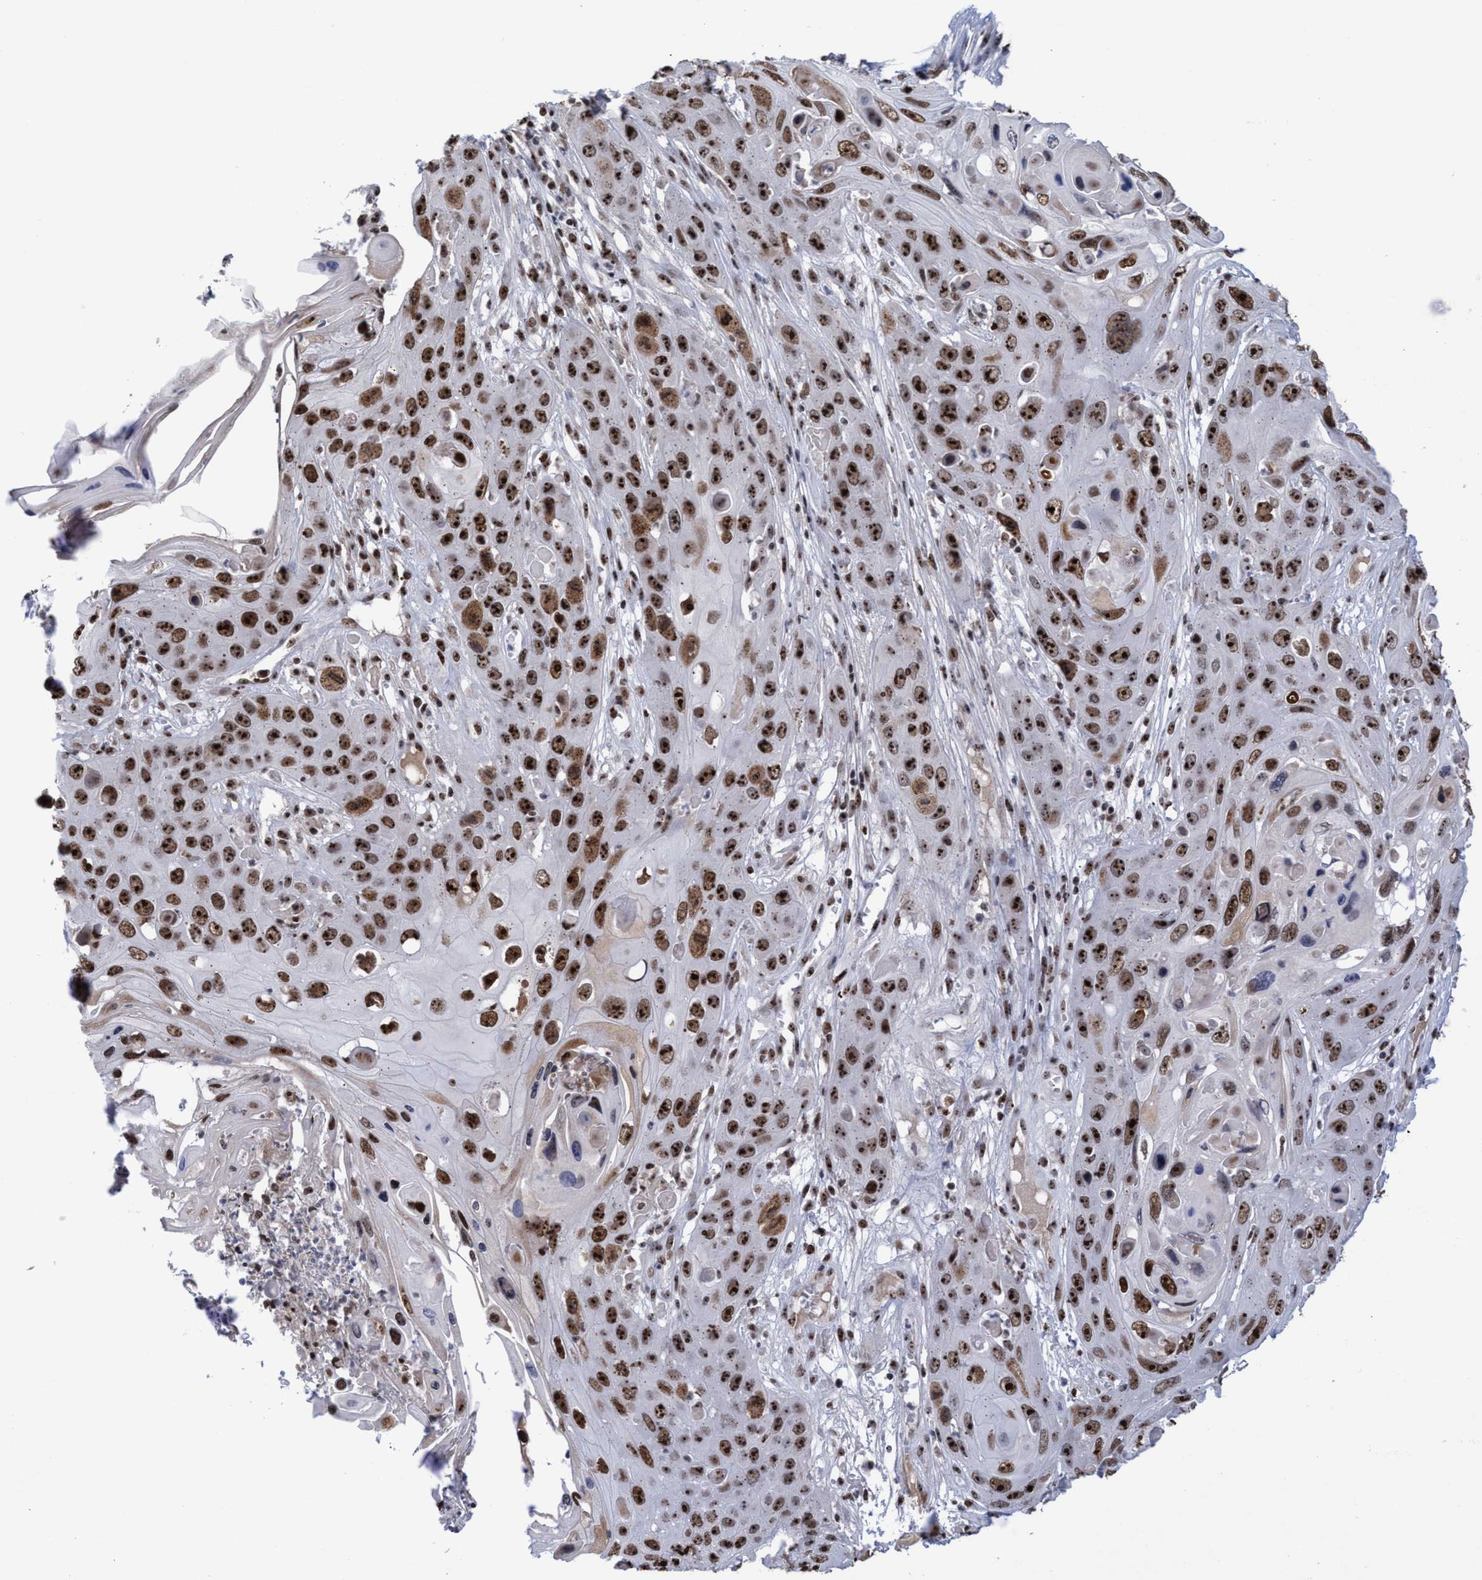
{"staining": {"intensity": "strong", "quantity": ">75%", "location": "nuclear"}, "tissue": "skin cancer", "cell_type": "Tumor cells", "image_type": "cancer", "snomed": [{"axis": "morphology", "description": "Squamous cell carcinoma, NOS"}, {"axis": "topography", "description": "Skin"}], "caption": "Strong nuclear staining is identified in approximately >75% of tumor cells in skin squamous cell carcinoma.", "gene": "EFCAB10", "patient": {"sex": "male", "age": 55}}